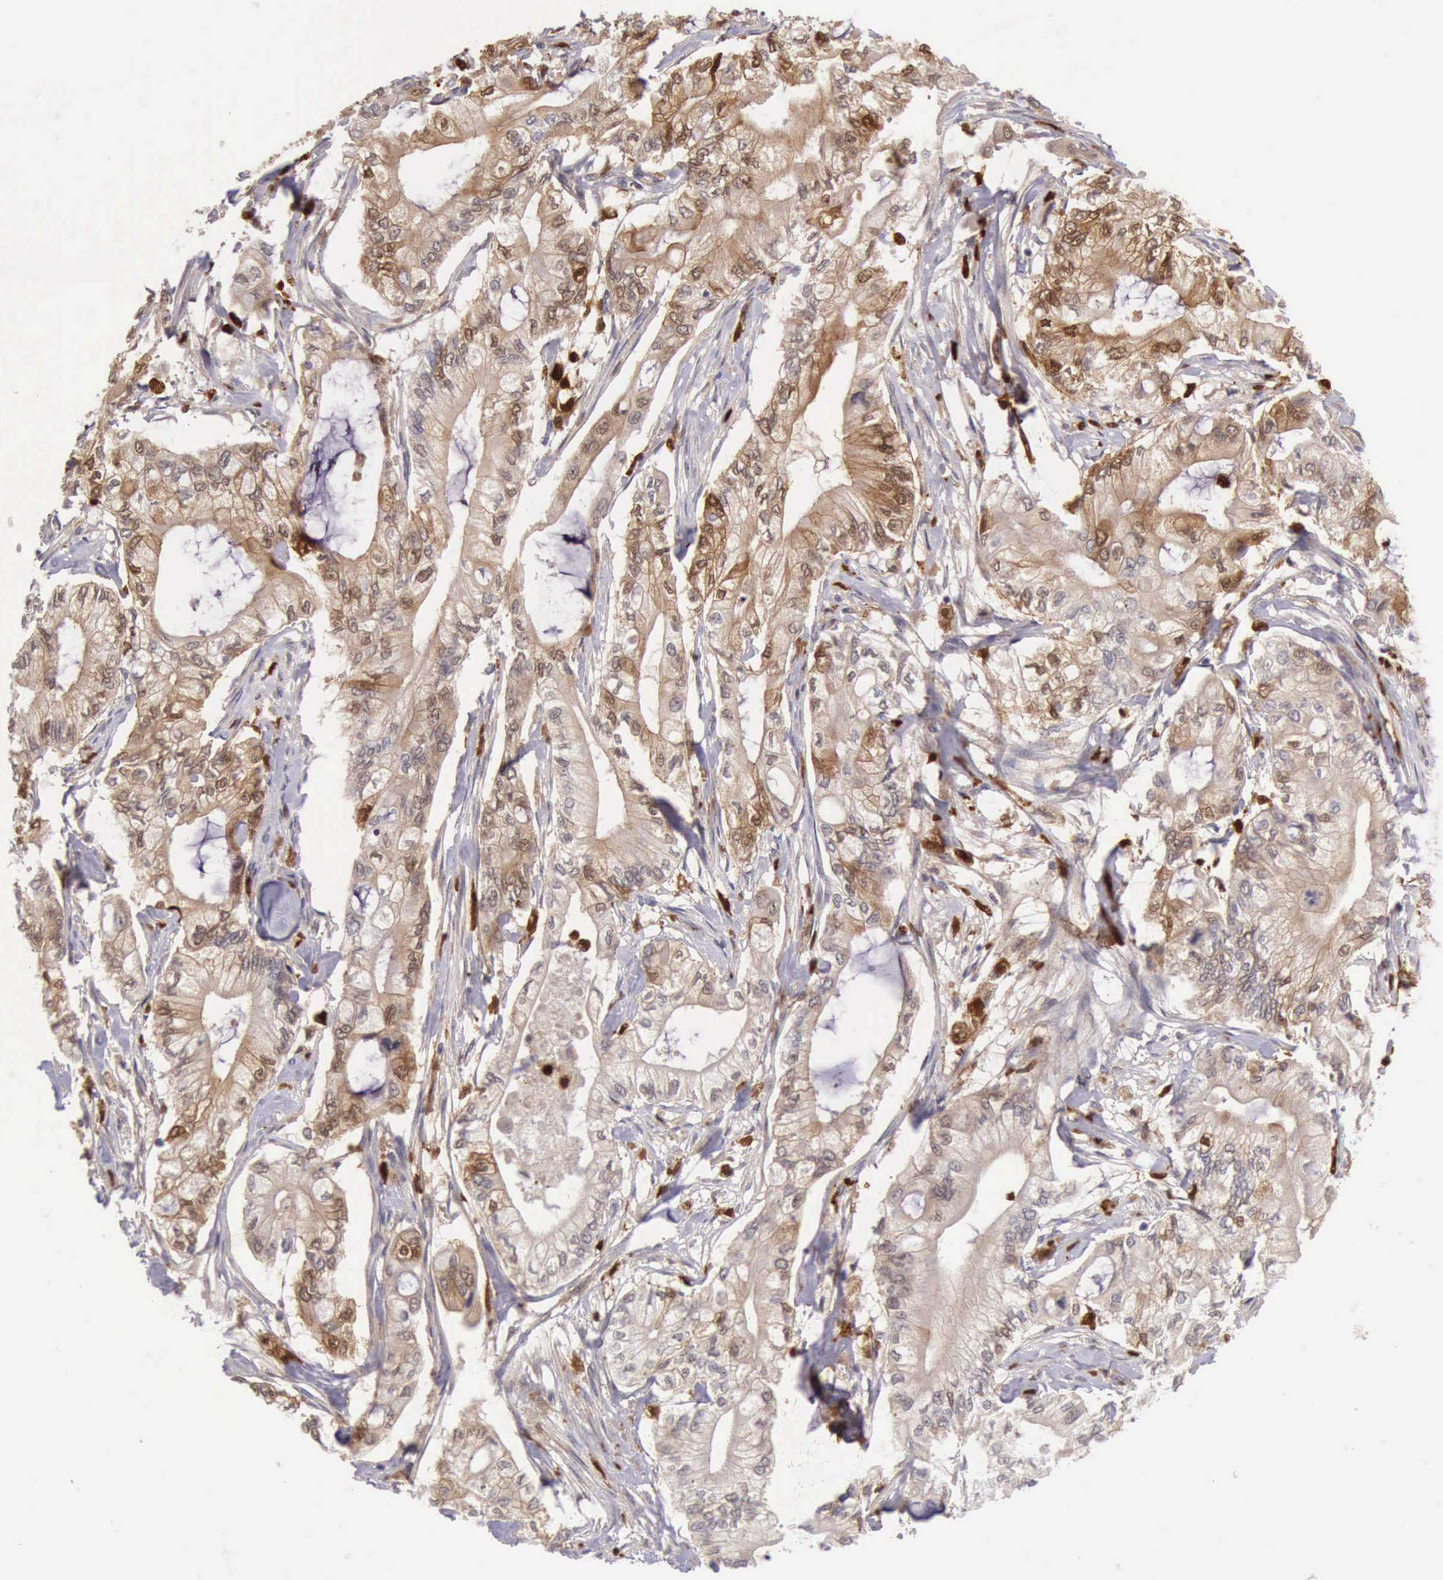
{"staining": {"intensity": "weak", "quantity": ">75%", "location": "cytoplasmic/membranous"}, "tissue": "pancreatic cancer", "cell_type": "Tumor cells", "image_type": "cancer", "snomed": [{"axis": "morphology", "description": "Adenocarcinoma, NOS"}, {"axis": "topography", "description": "Pancreas"}], "caption": "Approximately >75% of tumor cells in pancreatic adenocarcinoma exhibit weak cytoplasmic/membranous protein expression as visualized by brown immunohistochemical staining.", "gene": "CSTA", "patient": {"sex": "male", "age": 79}}